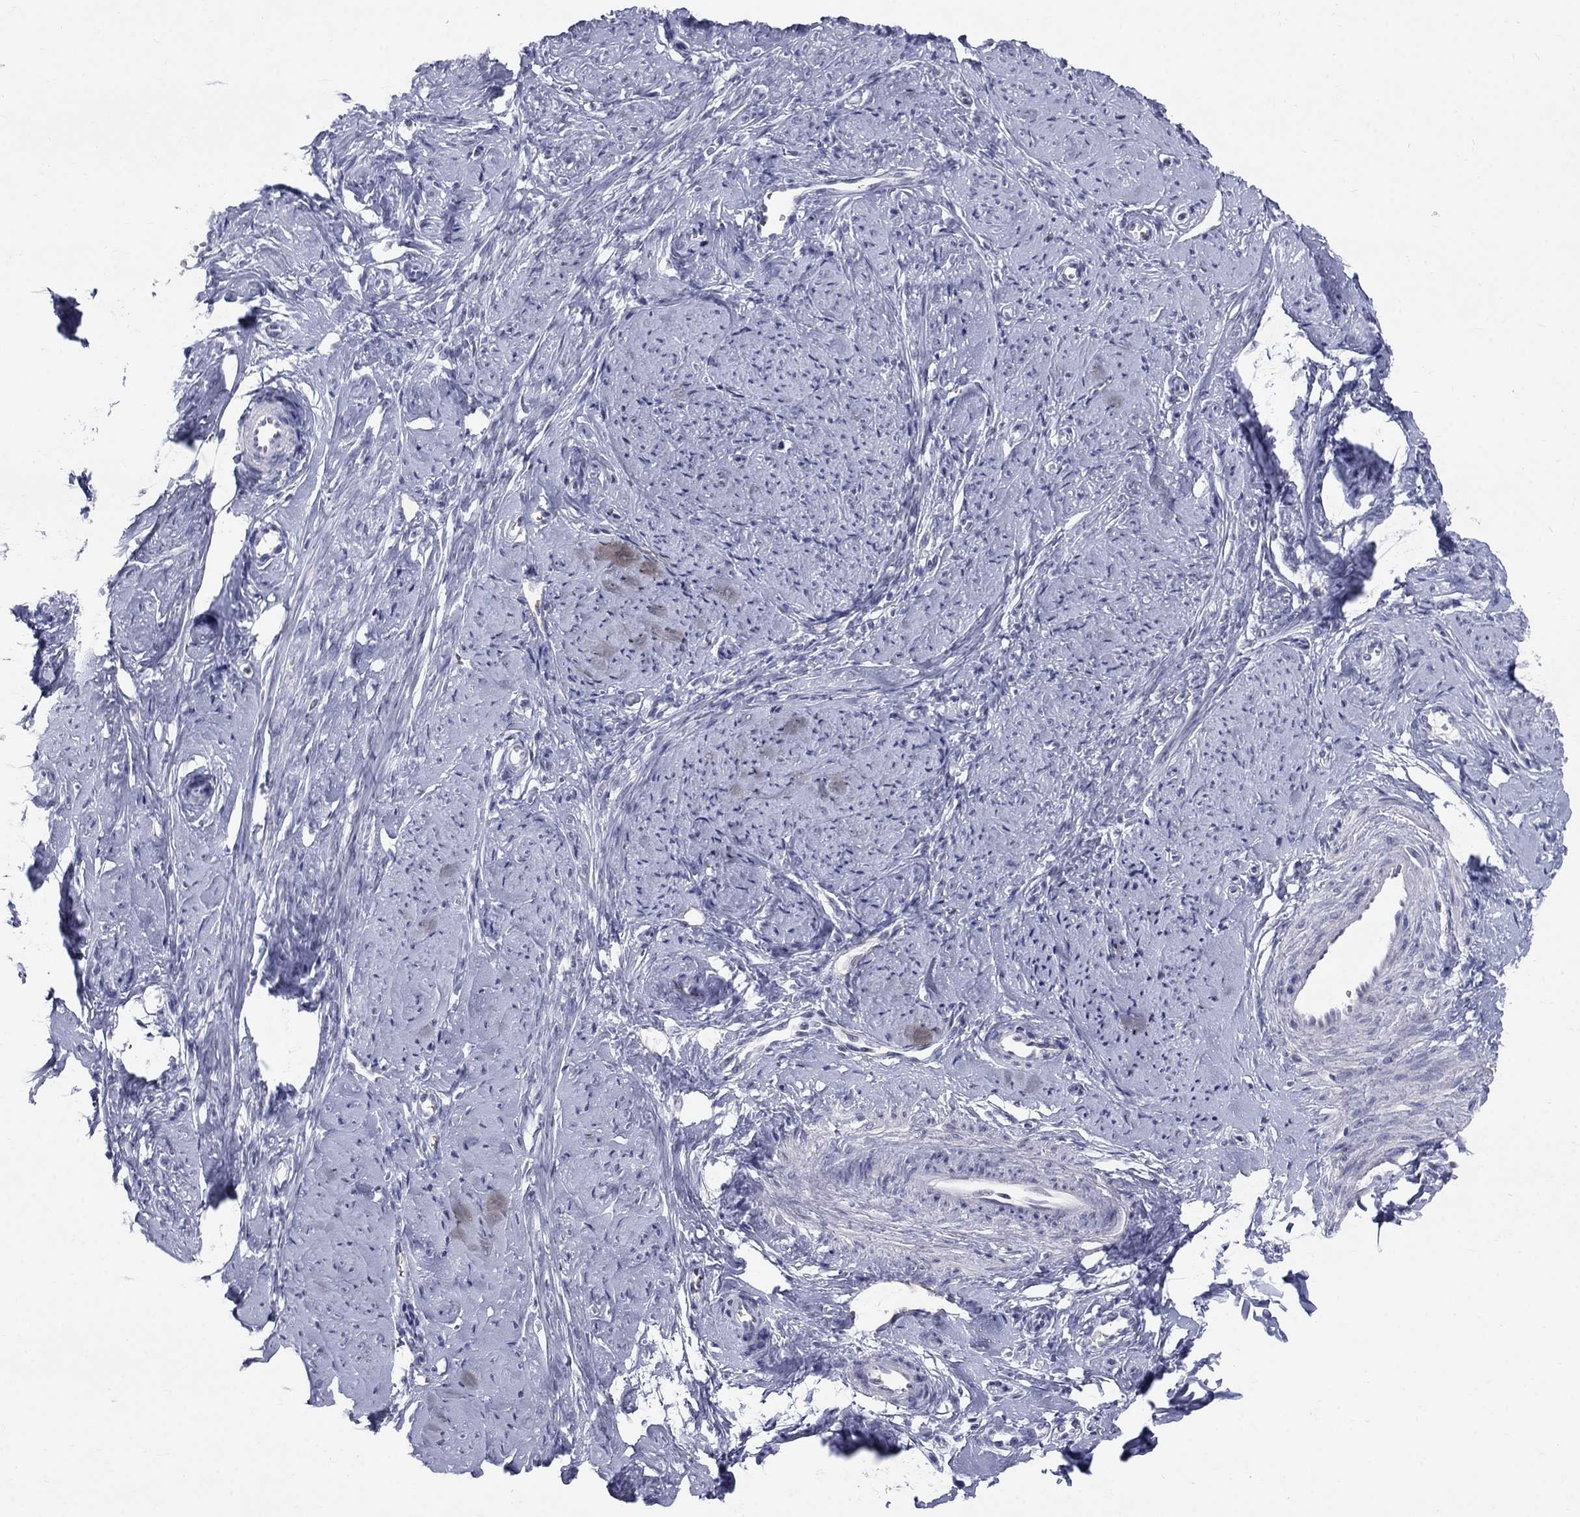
{"staining": {"intensity": "negative", "quantity": "none", "location": "none"}, "tissue": "smooth muscle", "cell_type": "Smooth muscle cells", "image_type": "normal", "snomed": [{"axis": "morphology", "description": "Normal tissue, NOS"}, {"axis": "topography", "description": "Smooth muscle"}], "caption": "DAB immunohistochemical staining of unremarkable human smooth muscle reveals no significant expression in smooth muscle cells. (Immunohistochemistry (ihc), brightfield microscopy, high magnification).", "gene": "DMTN", "patient": {"sex": "female", "age": 48}}